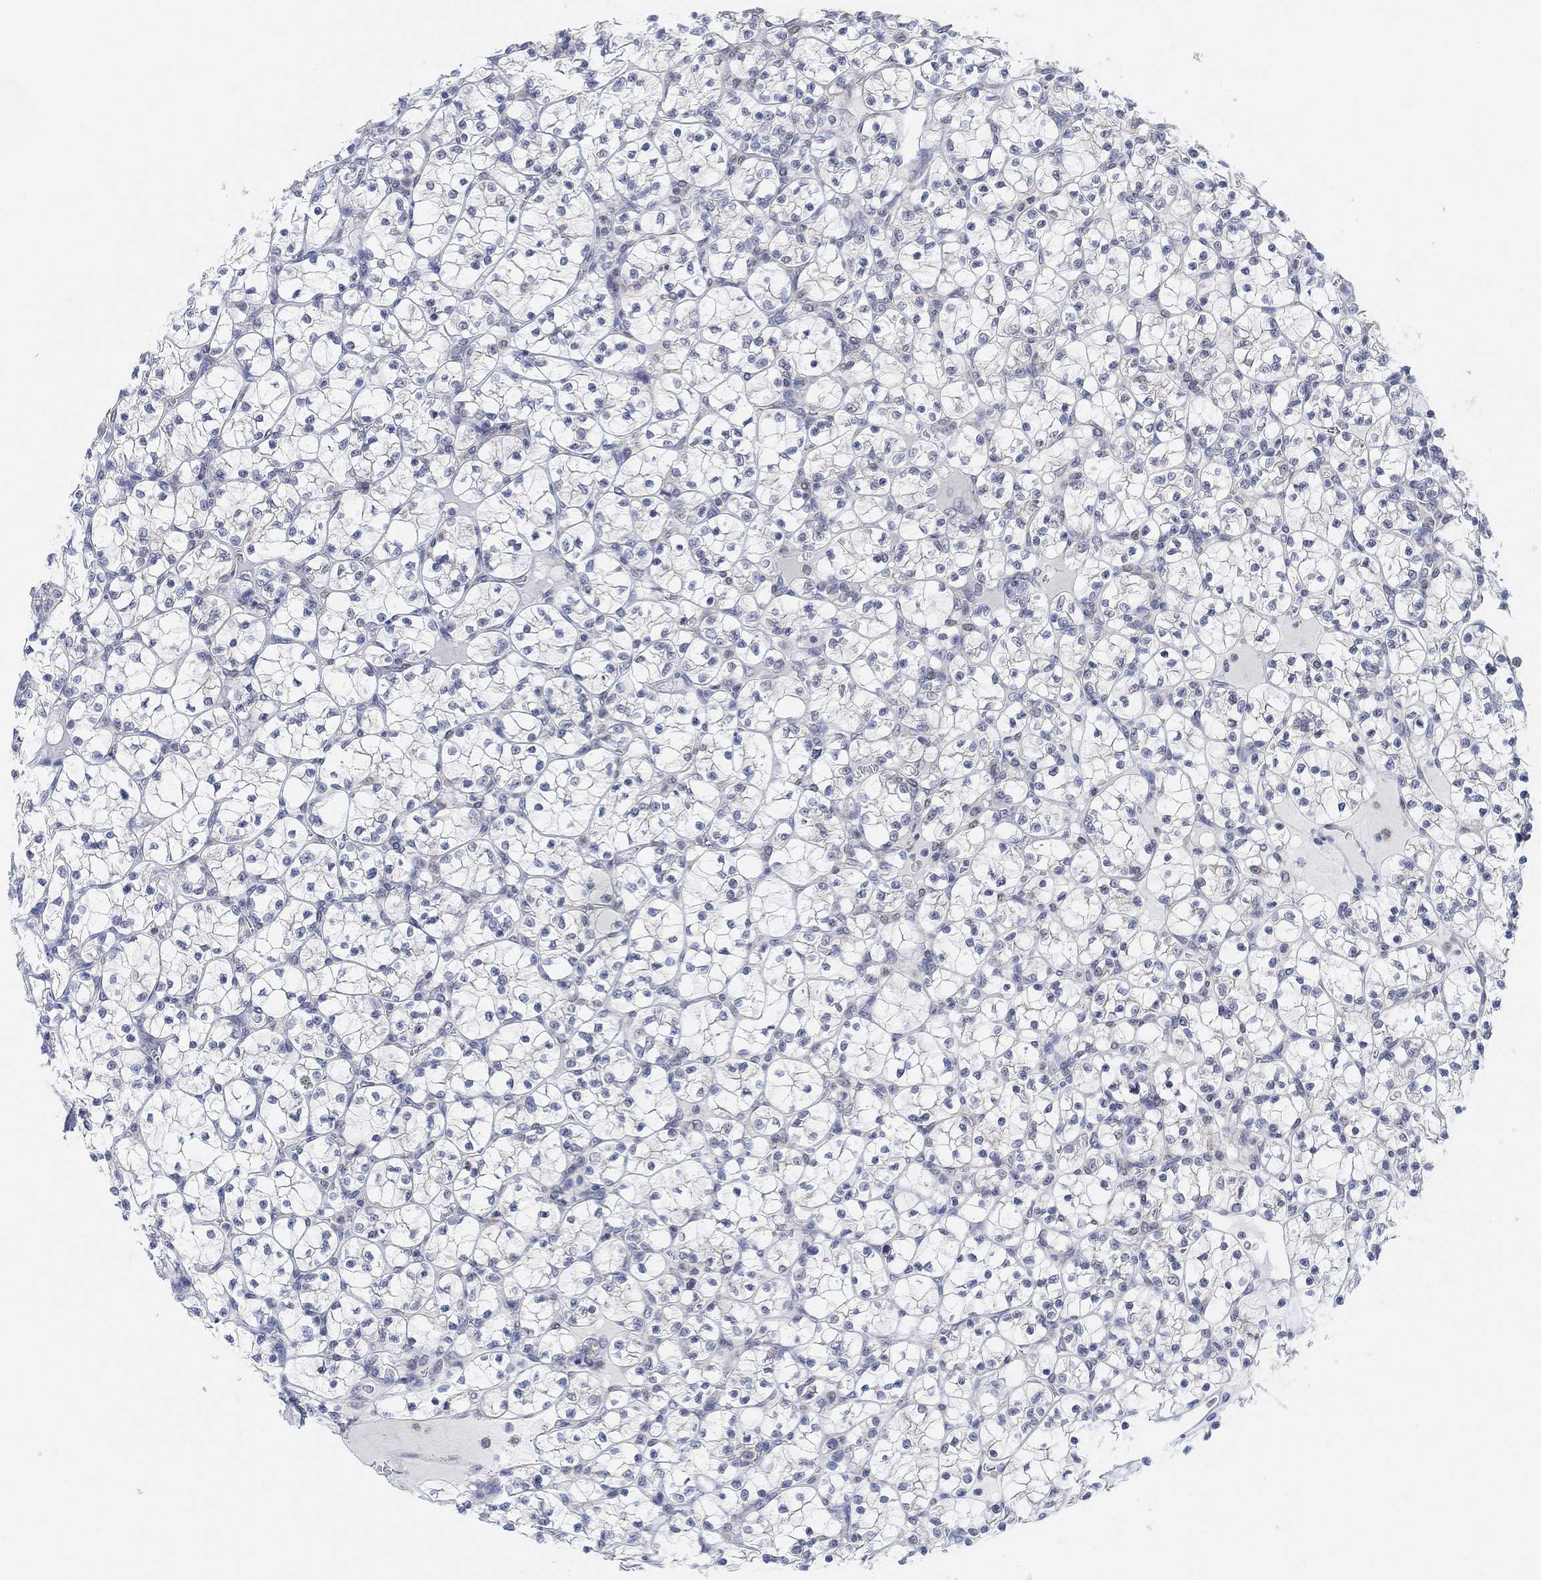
{"staining": {"intensity": "negative", "quantity": "none", "location": "none"}, "tissue": "renal cancer", "cell_type": "Tumor cells", "image_type": "cancer", "snomed": [{"axis": "morphology", "description": "Adenocarcinoma, NOS"}, {"axis": "topography", "description": "Kidney"}], "caption": "This is a micrograph of IHC staining of renal cancer (adenocarcinoma), which shows no expression in tumor cells.", "gene": "RIMS1", "patient": {"sex": "female", "age": 89}}